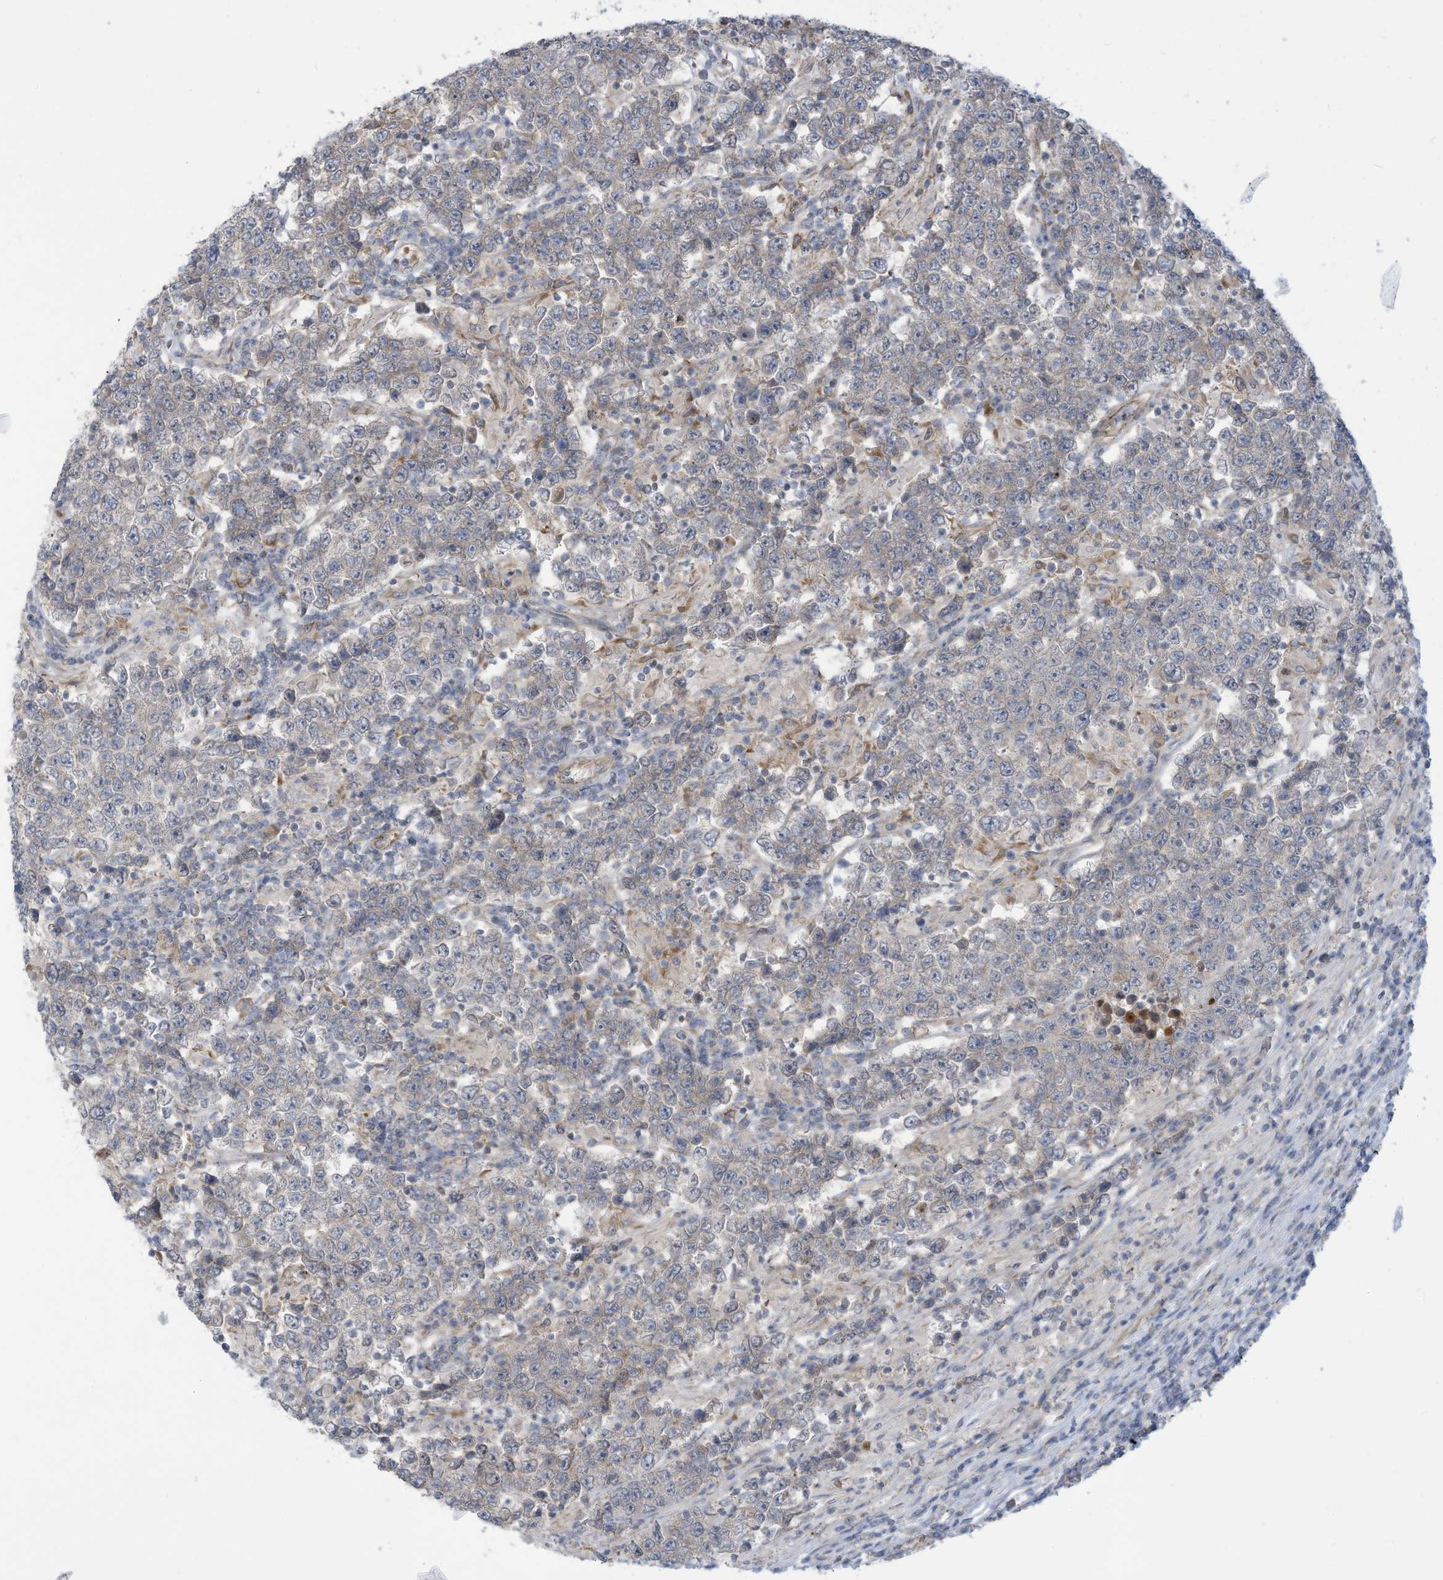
{"staining": {"intensity": "negative", "quantity": "none", "location": "none"}, "tissue": "testis cancer", "cell_type": "Tumor cells", "image_type": "cancer", "snomed": [{"axis": "morphology", "description": "Normal tissue, NOS"}, {"axis": "morphology", "description": "Urothelial carcinoma, High grade"}, {"axis": "morphology", "description": "Seminoma, NOS"}, {"axis": "morphology", "description": "Carcinoma, Embryonal, NOS"}, {"axis": "topography", "description": "Urinary bladder"}, {"axis": "topography", "description": "Testis"}], "caption": "The image exhibits no significant positivity in tumor cells of testis cancer (embryonal carcinoma).", "gene": "ADAT2", "patient": {"sex": "male", "age": 41}}